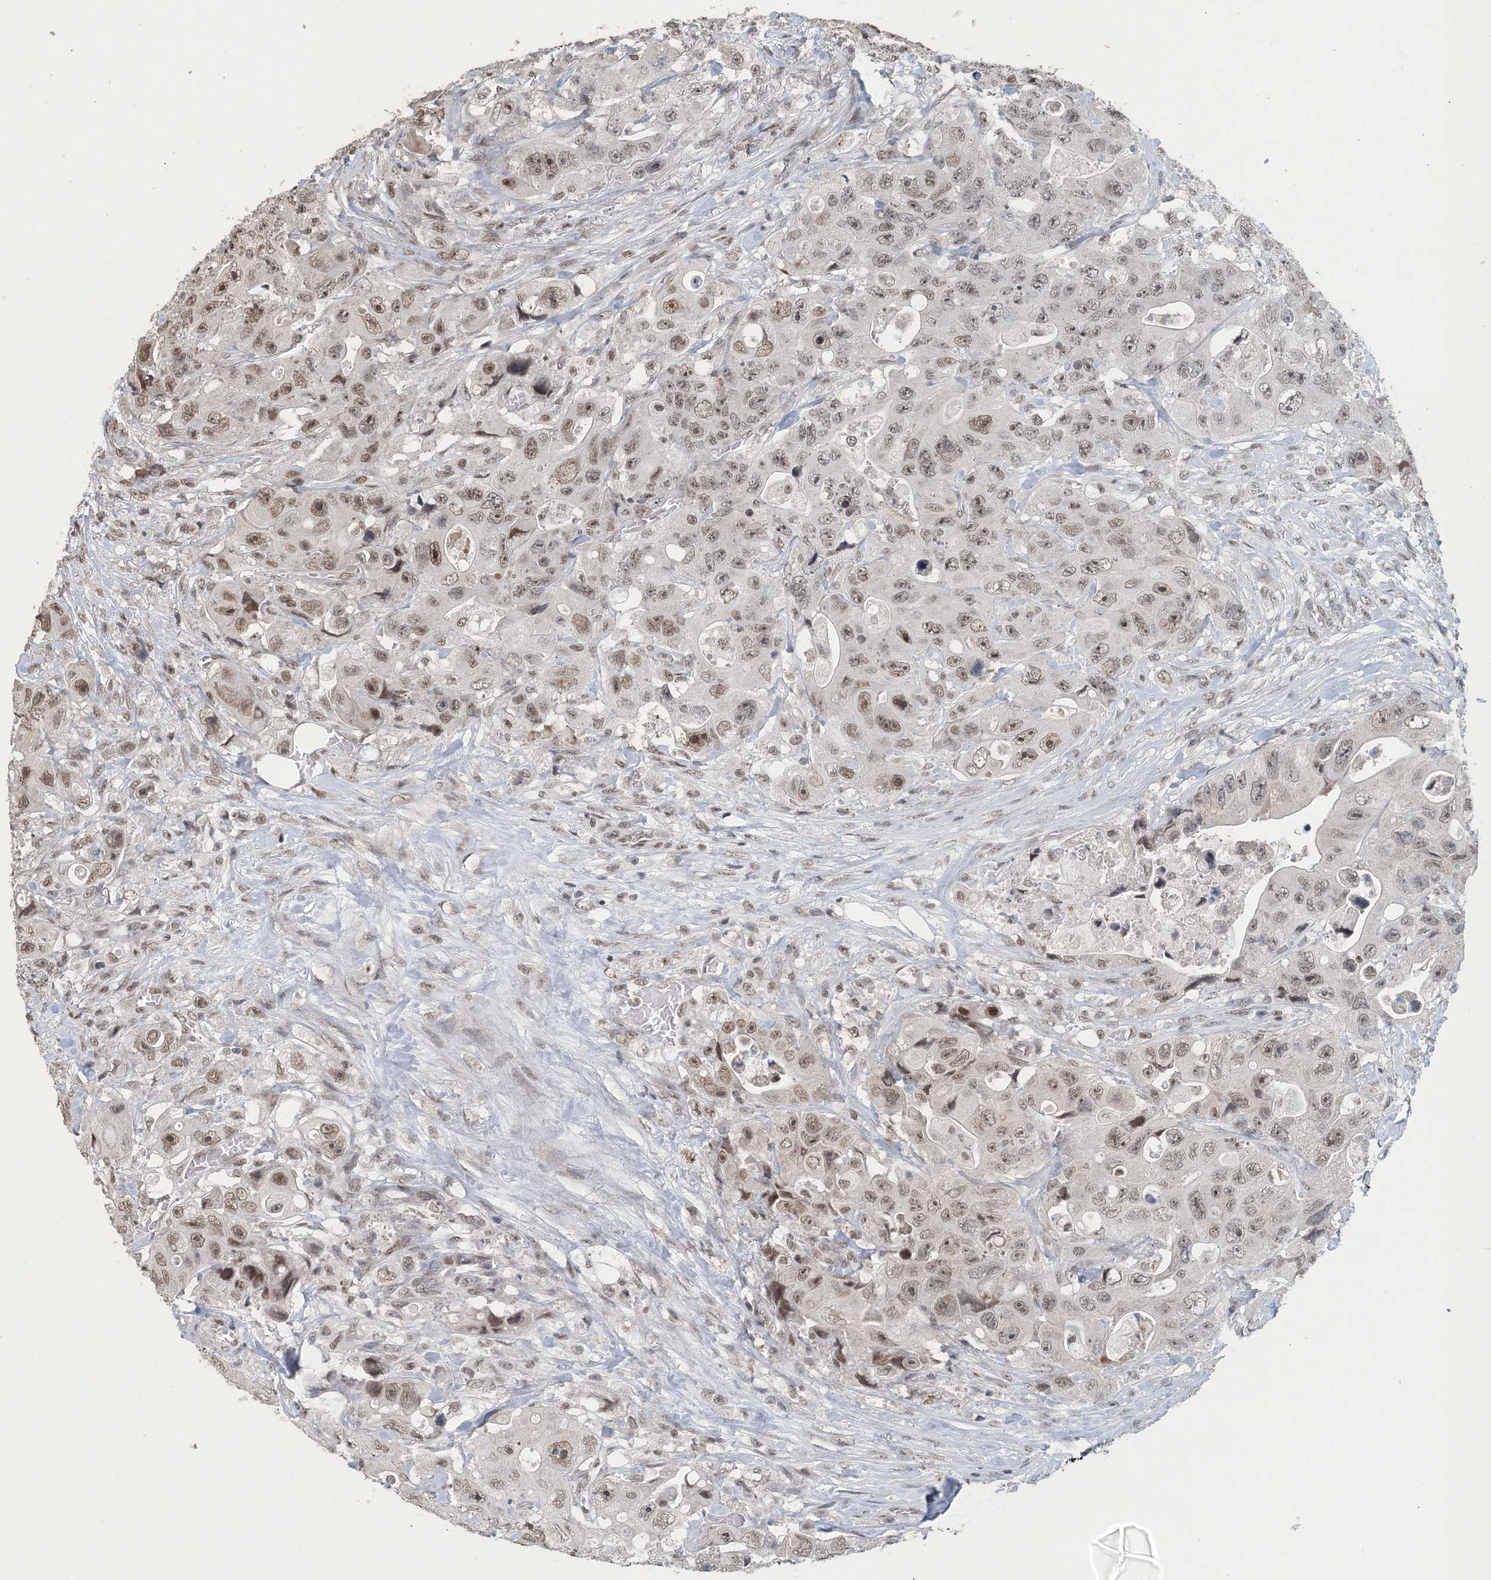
{"staining": {"intensity": "moderate", "quantity": "25%-75%", "location": "nuclear"}, "tissue": "colorectal cancer", "cell_type": "Tumor cells", "image_type": "cancer", "snomed": [{"axis": "morphology", "description": "Adenocarcinoma, NOS"}, {"axis": "topography", "description": "Colon"}], "caption": "Colorectal cancer was stained to show a protein in brown. There is medium levels of moderate nuclear expression in about 25%-75% of tumor cells. The staining was performed using DAB (3,3'-diaminobenzidine) to visualize the protein expression in brown, while the nuclei were stained in blue with hematoxylin (Magnification: 20x).", "gene": "MBD2", "patient": {"sex": "female", "age": 46}}